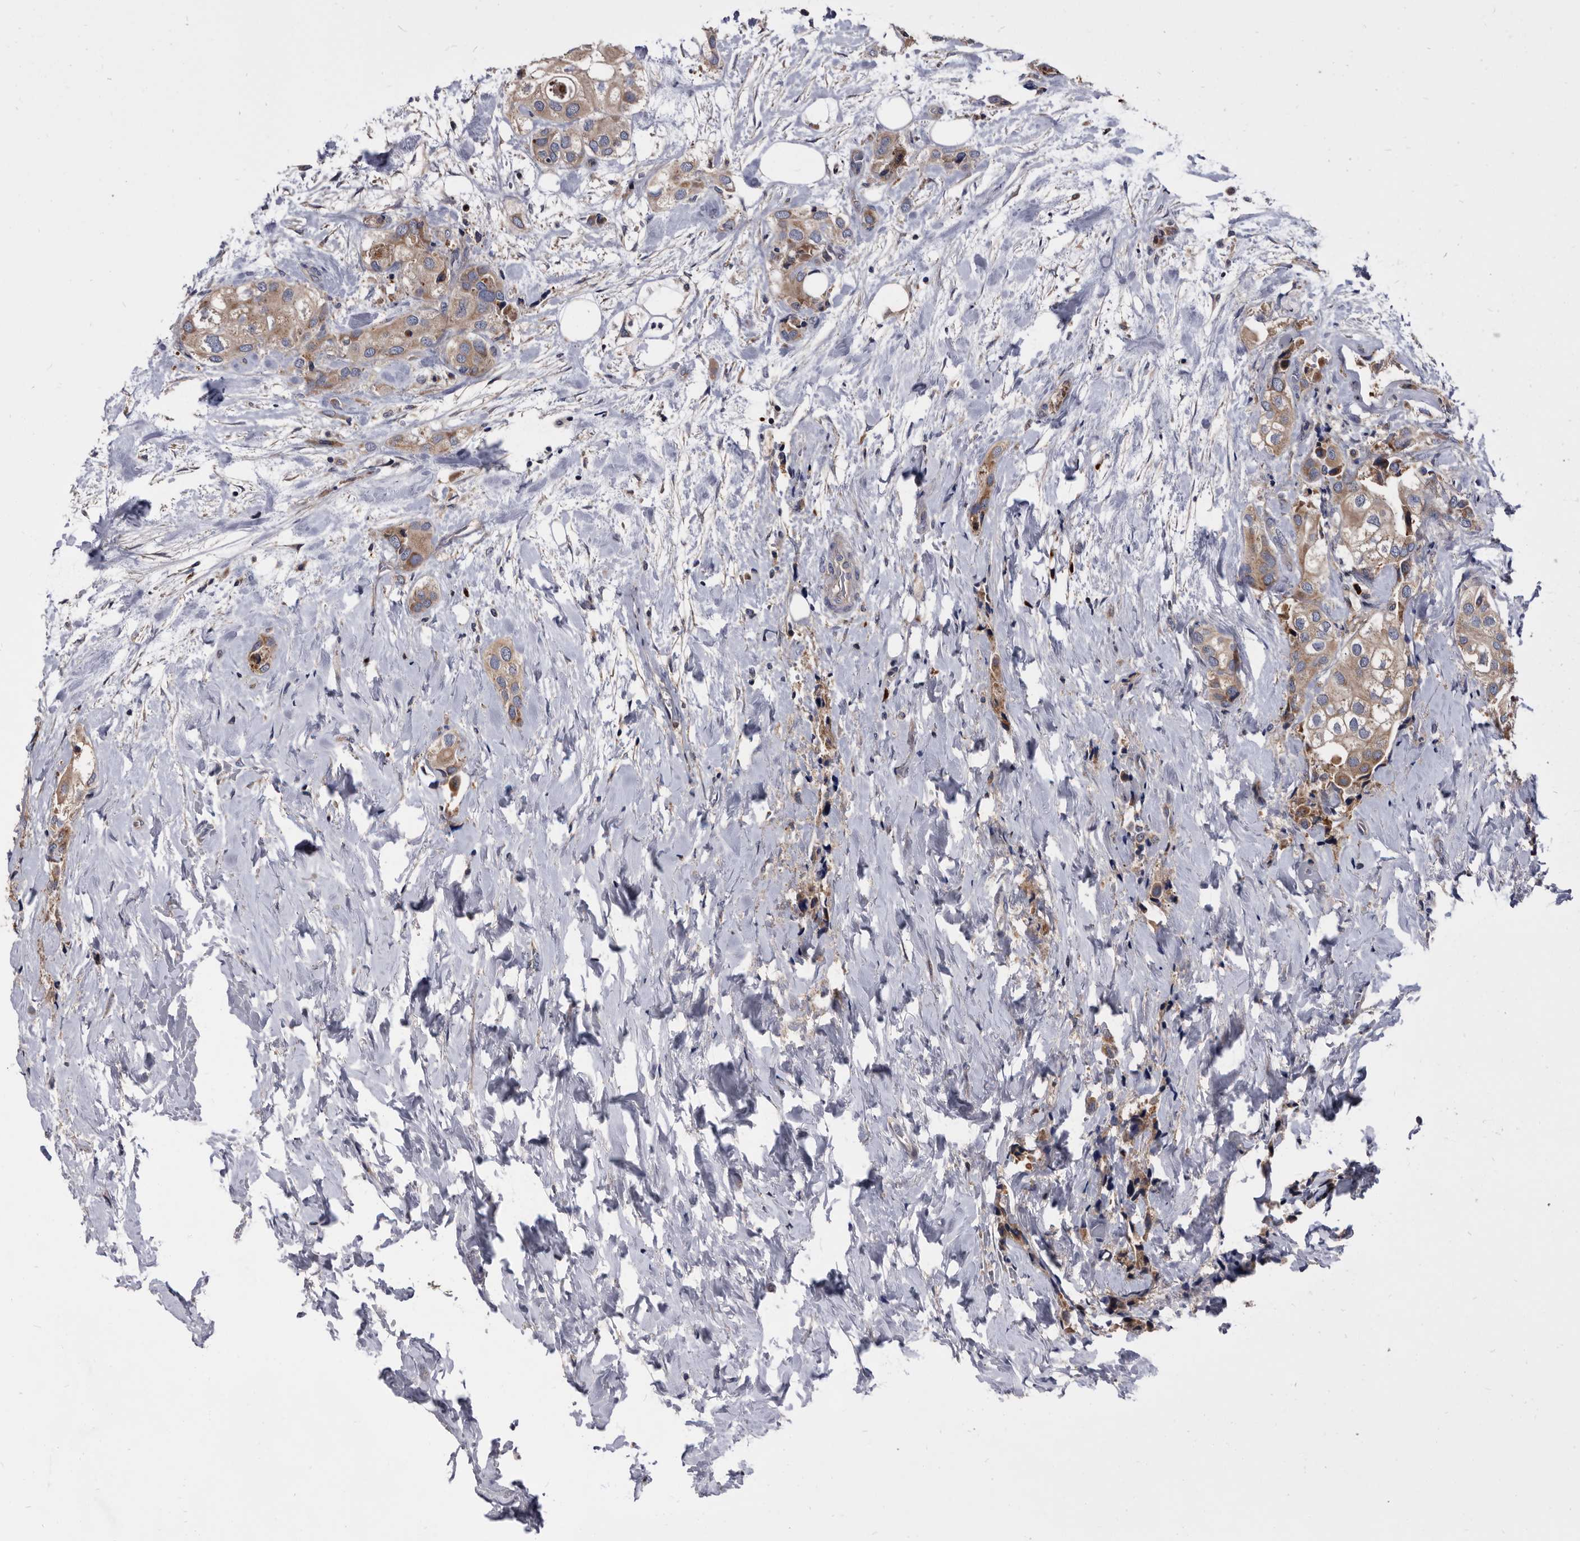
{"staining": {"intensity": "weak", "quantity": ">75%", "location": "cytoplasmic/membranous"}, "tissue": "urothelial cancer", "cell_type": "Tumor cells", "image_type": "cancer", "snomed": [{"axis": "morphology", "description": "Urothelial carcinoma, High grade"}, {"axis": "topography", "description": "Urinary bladder"}], "caption": "A high-resolution image shows IHC staining of high-grade urothelial carcinoma, which demonstrates weak cytoplasmic/membranous expression in approximately >75% of tumor cells.", "gene": "DTNBP1", "patient": {"sex": "male", "age": 64}}